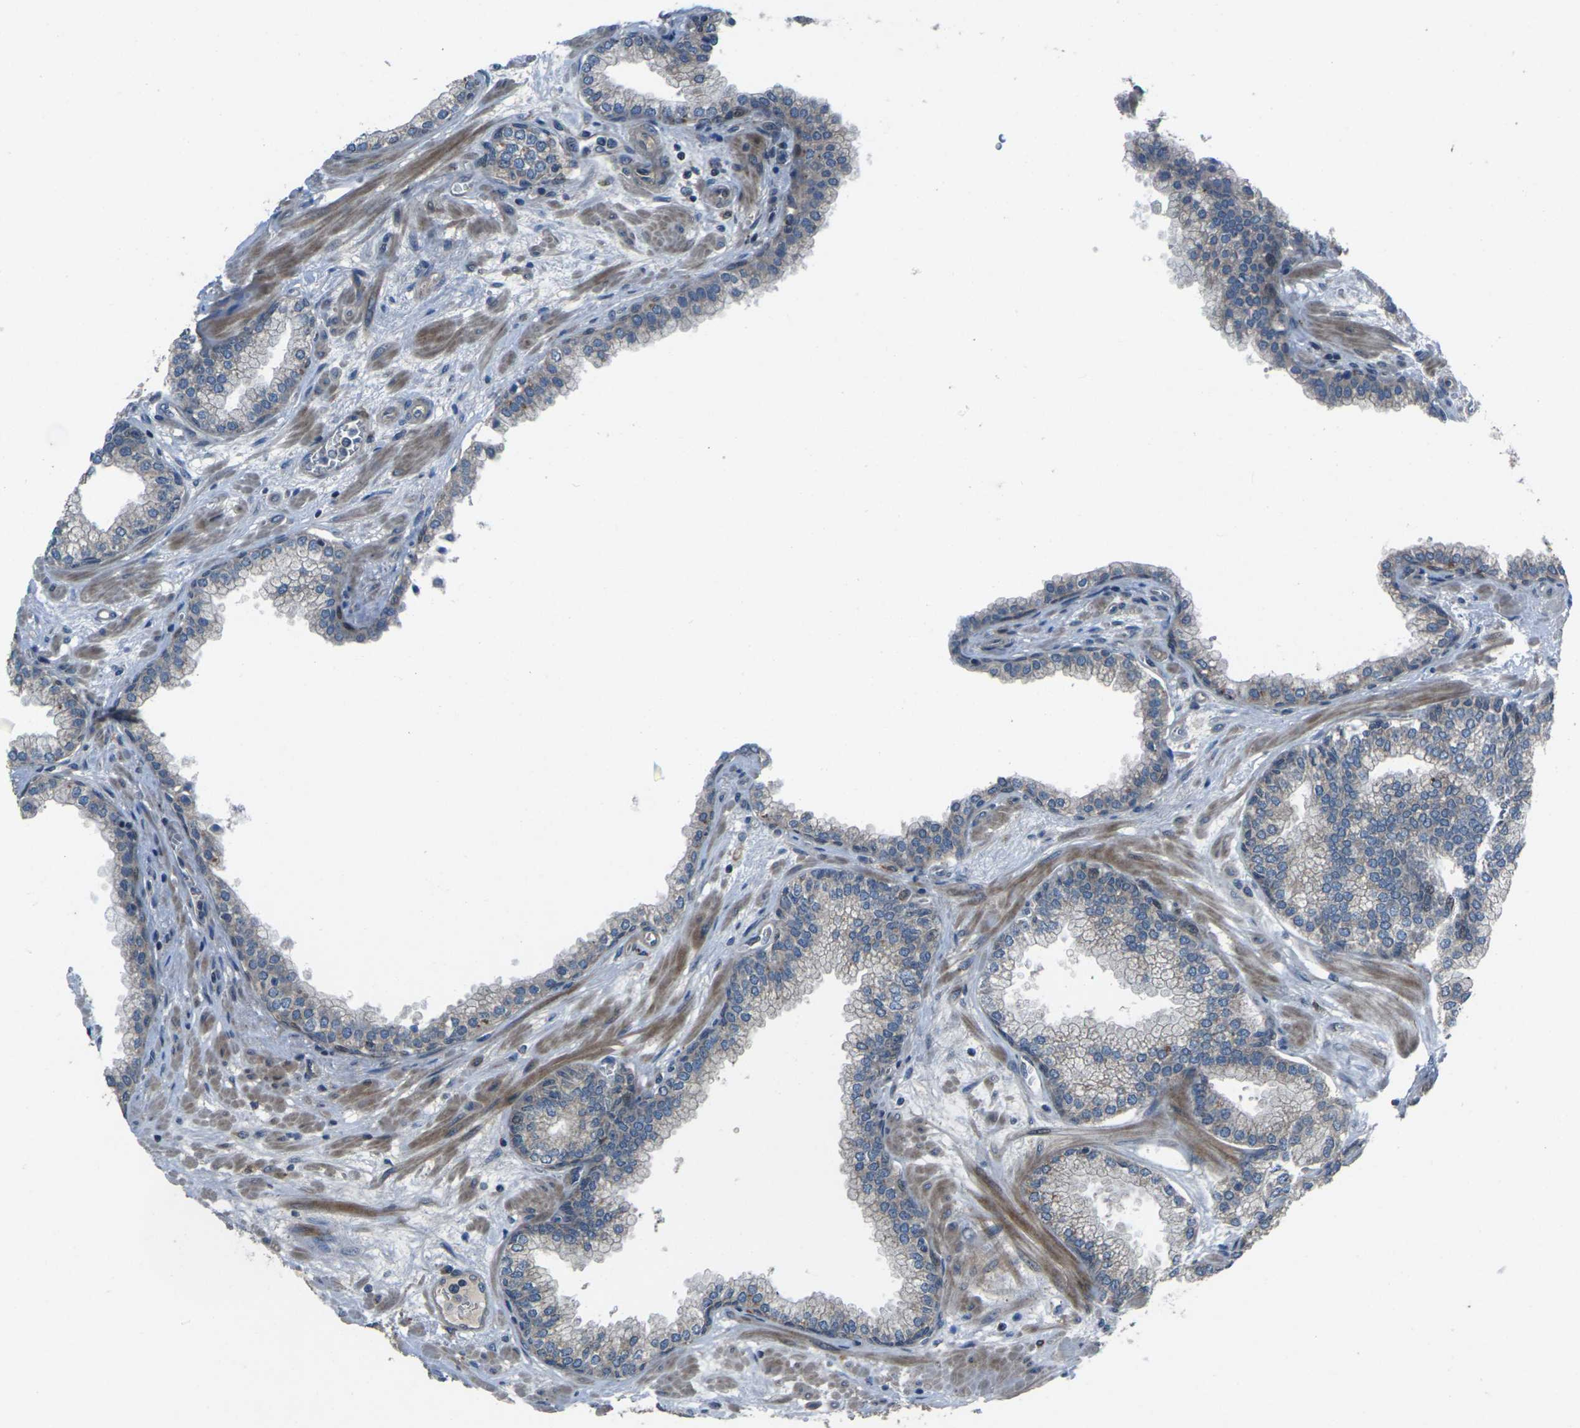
{"staining": {"intensity": "moderate", "quantity": ">75%", "location": "cytoplasmic/membranous"}, "tissue": "prostate", "cell_type": "Glandular cells", "image_type": "normal", "snomed": [{"axis": "morphology", "description": "Normal tissue, NOS"}, {"axis": "morphology", "description": "Urothelial carcinoma, Low grade"}, {"axis": "topography", "description": "Urinary bladder"}, {"axis": "topography", "description": "Prostate"}], "caption": "Moderate cytoplasmic/membranous expression for a protein is identified in about >75% of glandular cells of normal prostate using immunohistochemistry.", "gene": "EDNRA", "patient": {"sex": "male", "age": 60}}